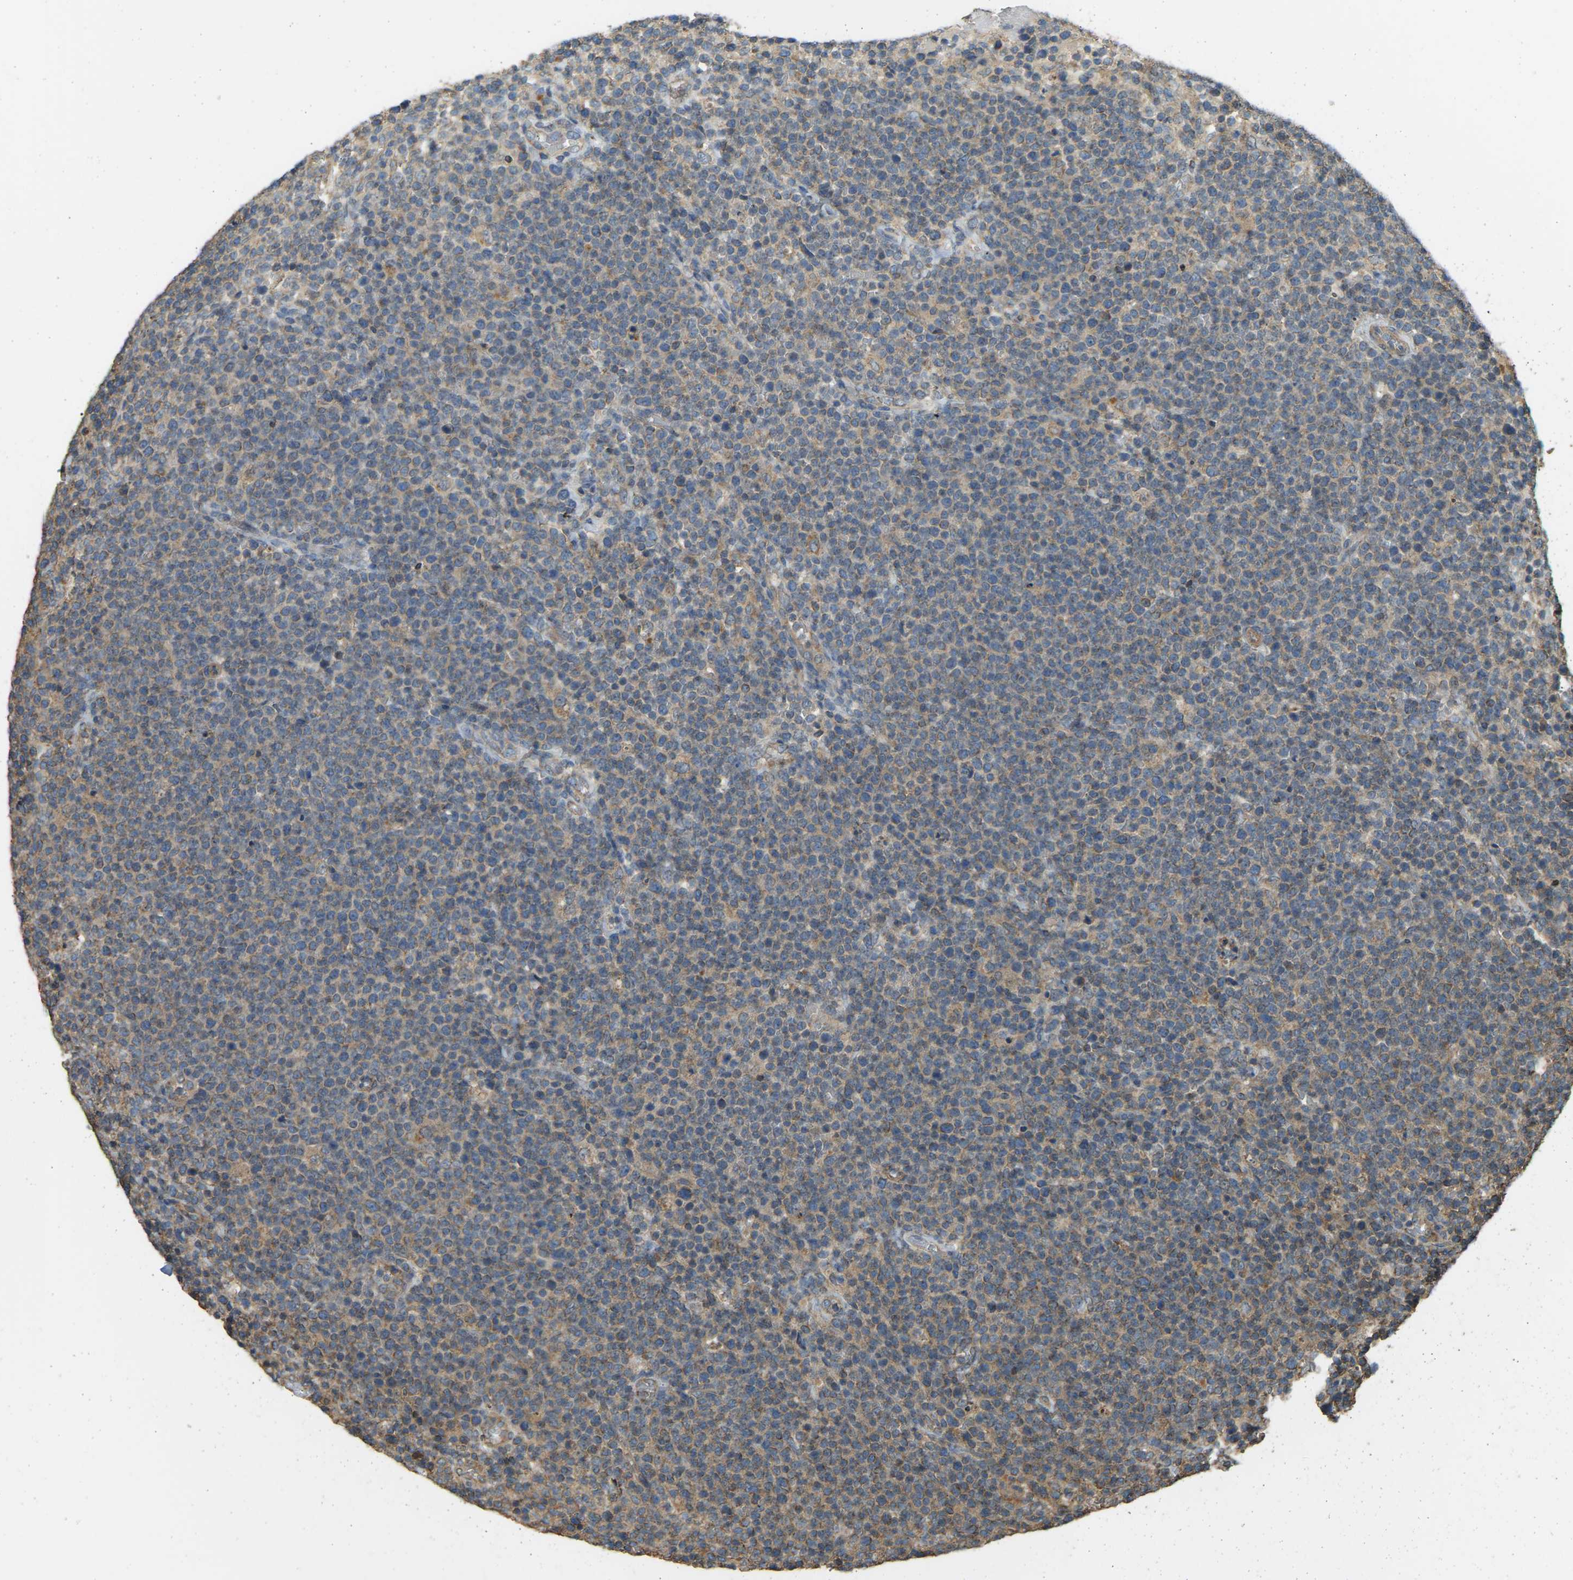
{"staining": {"intensity": "moderate", "quantity": ">75%", "location": "cytoplasmic/membranous"}, "tissue": "lymphoma", "cell_type": "Tumor cells", "image_type": "cancer", "snomed": [{"axis": "morphology", "description": "Malignant lymphoma, non-Hodgkin's type, High grade"}, {"axis": "topography", "description": "Lymph node"}], "caption": "A brown stain shows moderate cytoplasmic/membranous expression of a protein in lymphoma tumor cells.", "gene": "GNG2", "patient": {"sex": "male", "age": 61}}